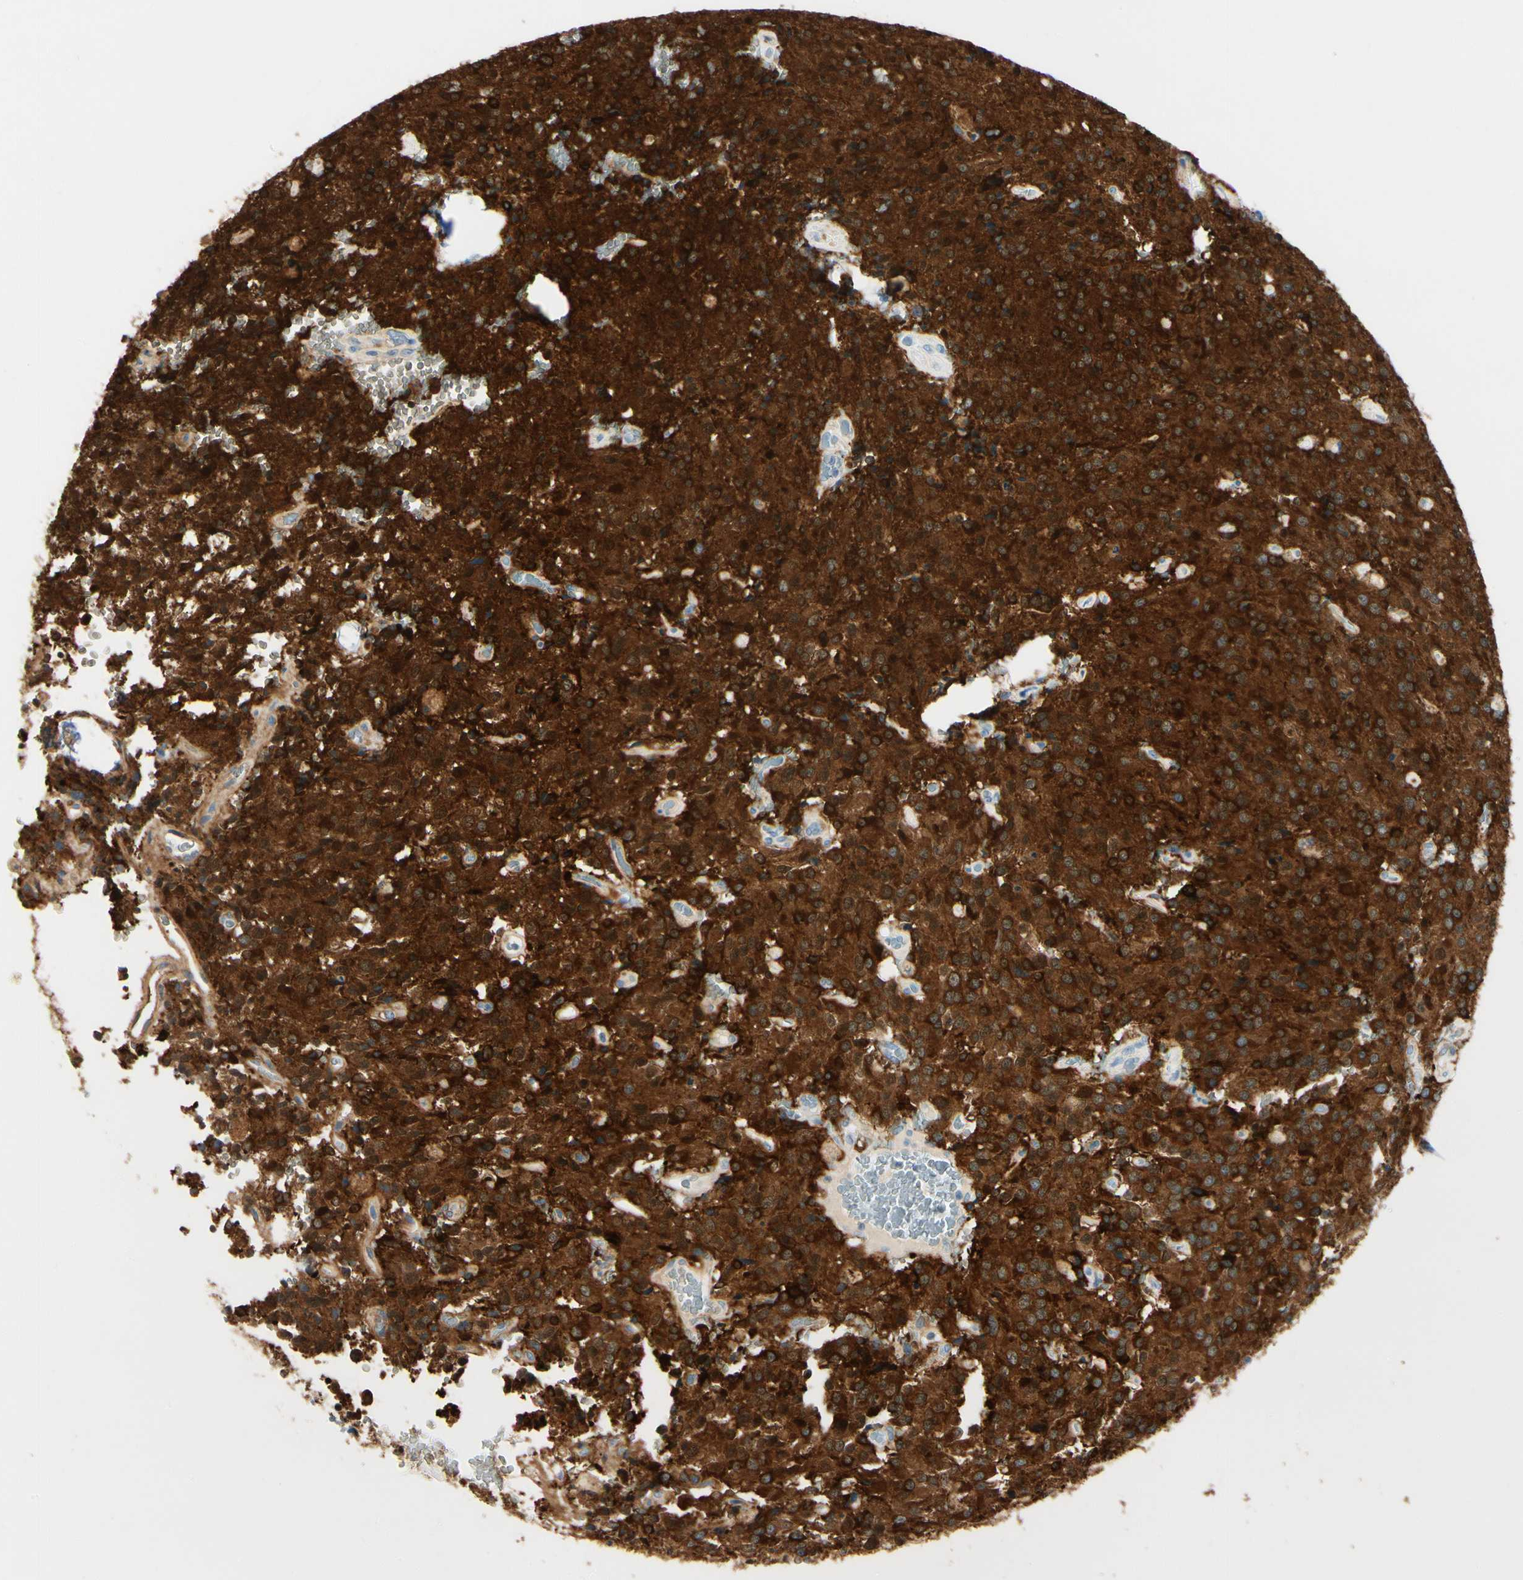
{"staining": {"intensity": "strong", "quantity": ">75%", "location": "cytoplasmic/membranous"}, "tissue": "glioma", "cell_type": "Tumor cells", "image_type": "cancer", "snomed": [{"axis": "morphology", "description": "Glioma, malignant, Low grade"}, {"axis": "topography", "description": "Brain"}], "caption": "IHC staining of glioma, which displays high levels of strong cytoplasmic/membranous expression in about >75% of tumor cells indicating strong cytoplasmic/membranous protein positivity. The staining was performed using DAB (brown) for protein detection and nuclei were counterstained in hematoxylin (blue).", "gene": "AMPH", "patient": {"sex": "male", "age": 58}}